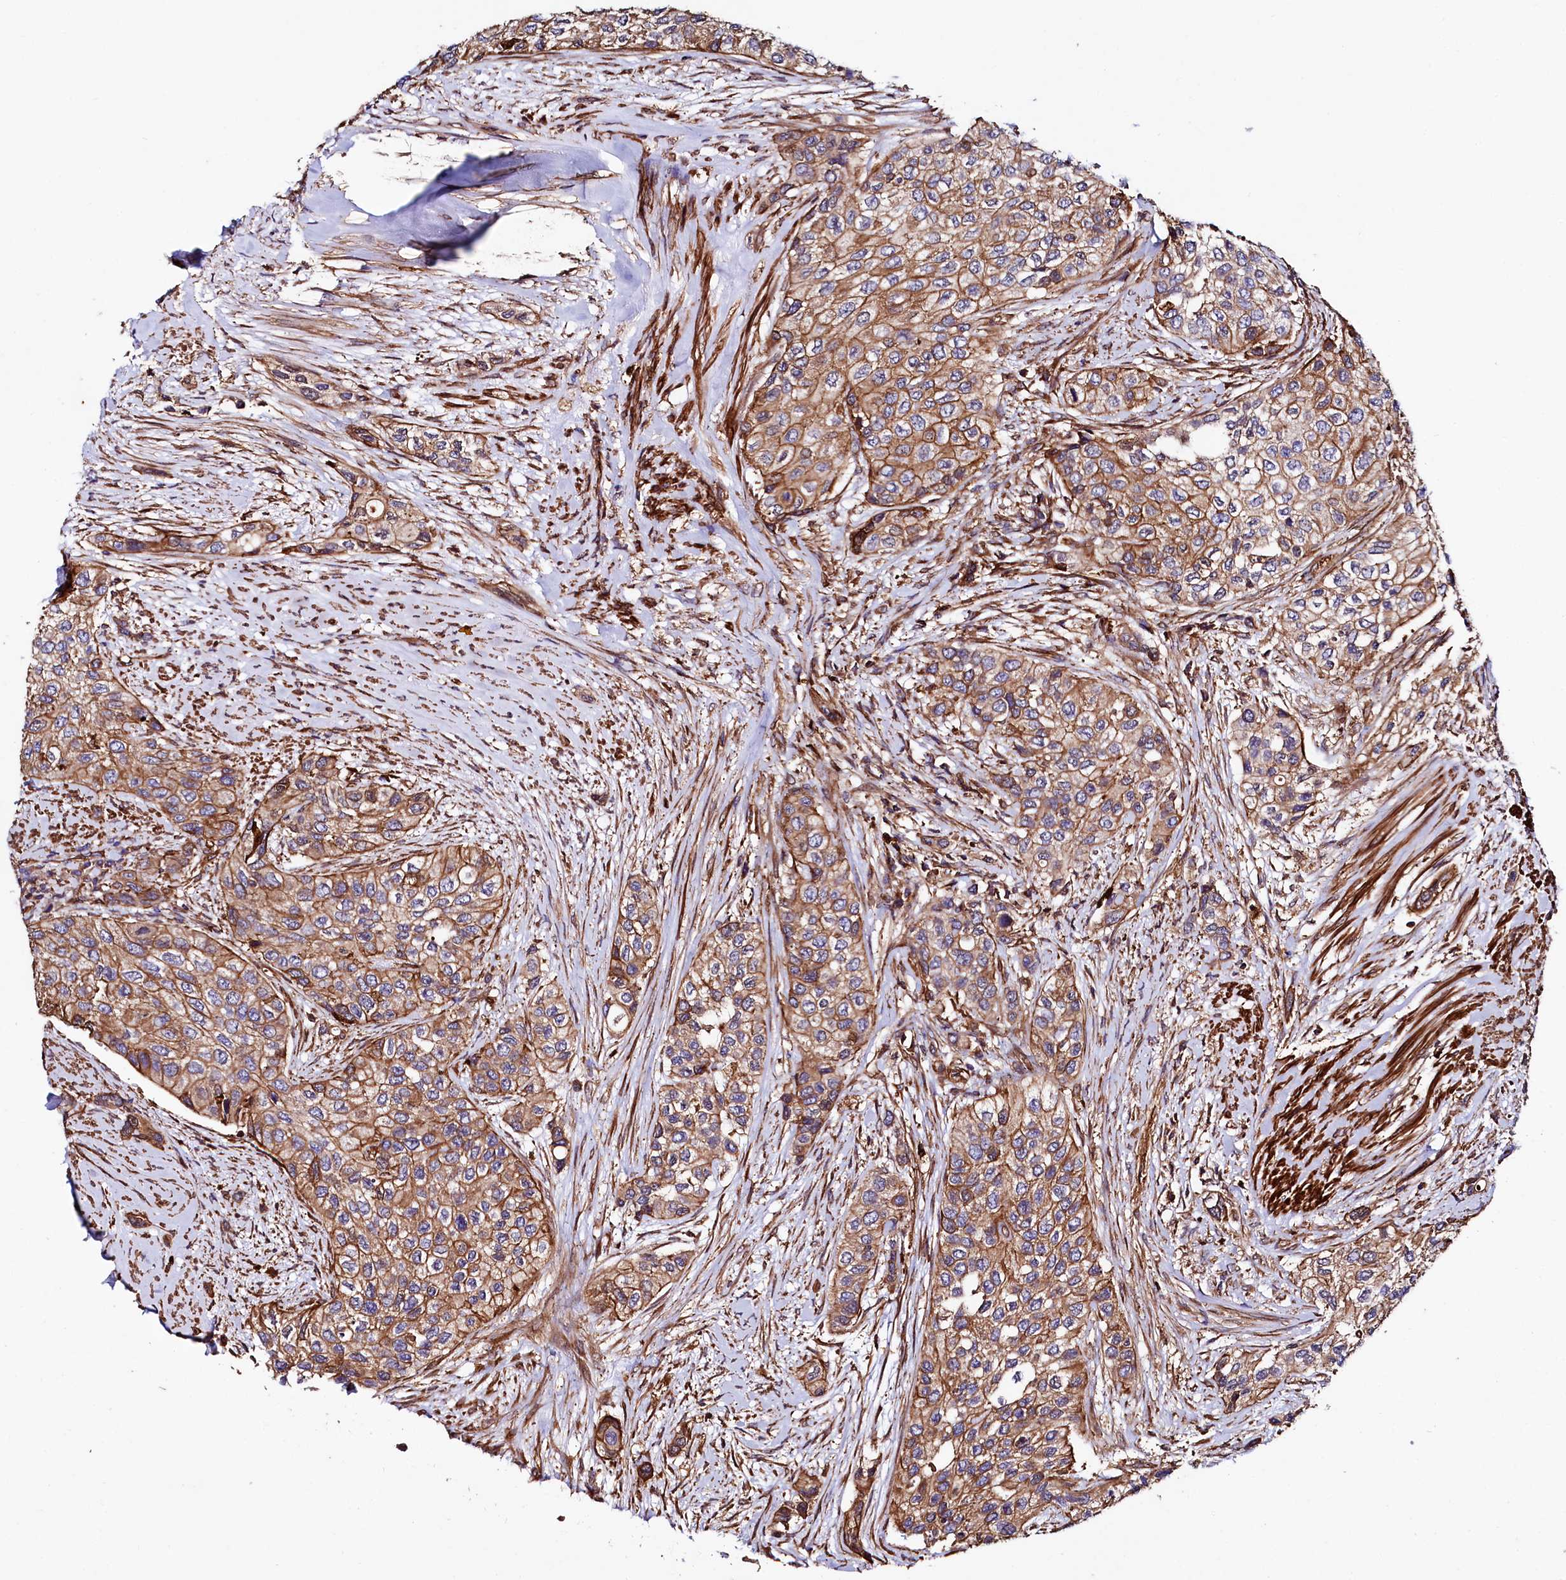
{"staining": {"intensity": "moderate", "quantity": ">75%", "location": "cytoplasmic/membranous"}, "tissue": "urothelial cancer", "cell_type": "Tumor cells", "image_type": "cancer", "snomed": [{"axis": "morphology", "description": "Normal tissue, NOS"}, {"axis": "morphology", "description": "Urothelial carcinoma, High grade"}, {"axis": "topography", "description": "Vascular tissue"}, {"axis": "topography", "description": "Urinary bladder"}], "caption": "DAB (3,3'-diaminobenzidine) immunohistochemical staining of urothelial cancer displays moderate cytoplasmic/membranous protein positivity in approximately >75% of tumor cells.", "gene": "STAMBPL1", "patient": {"sex": "female", "age": 56}}